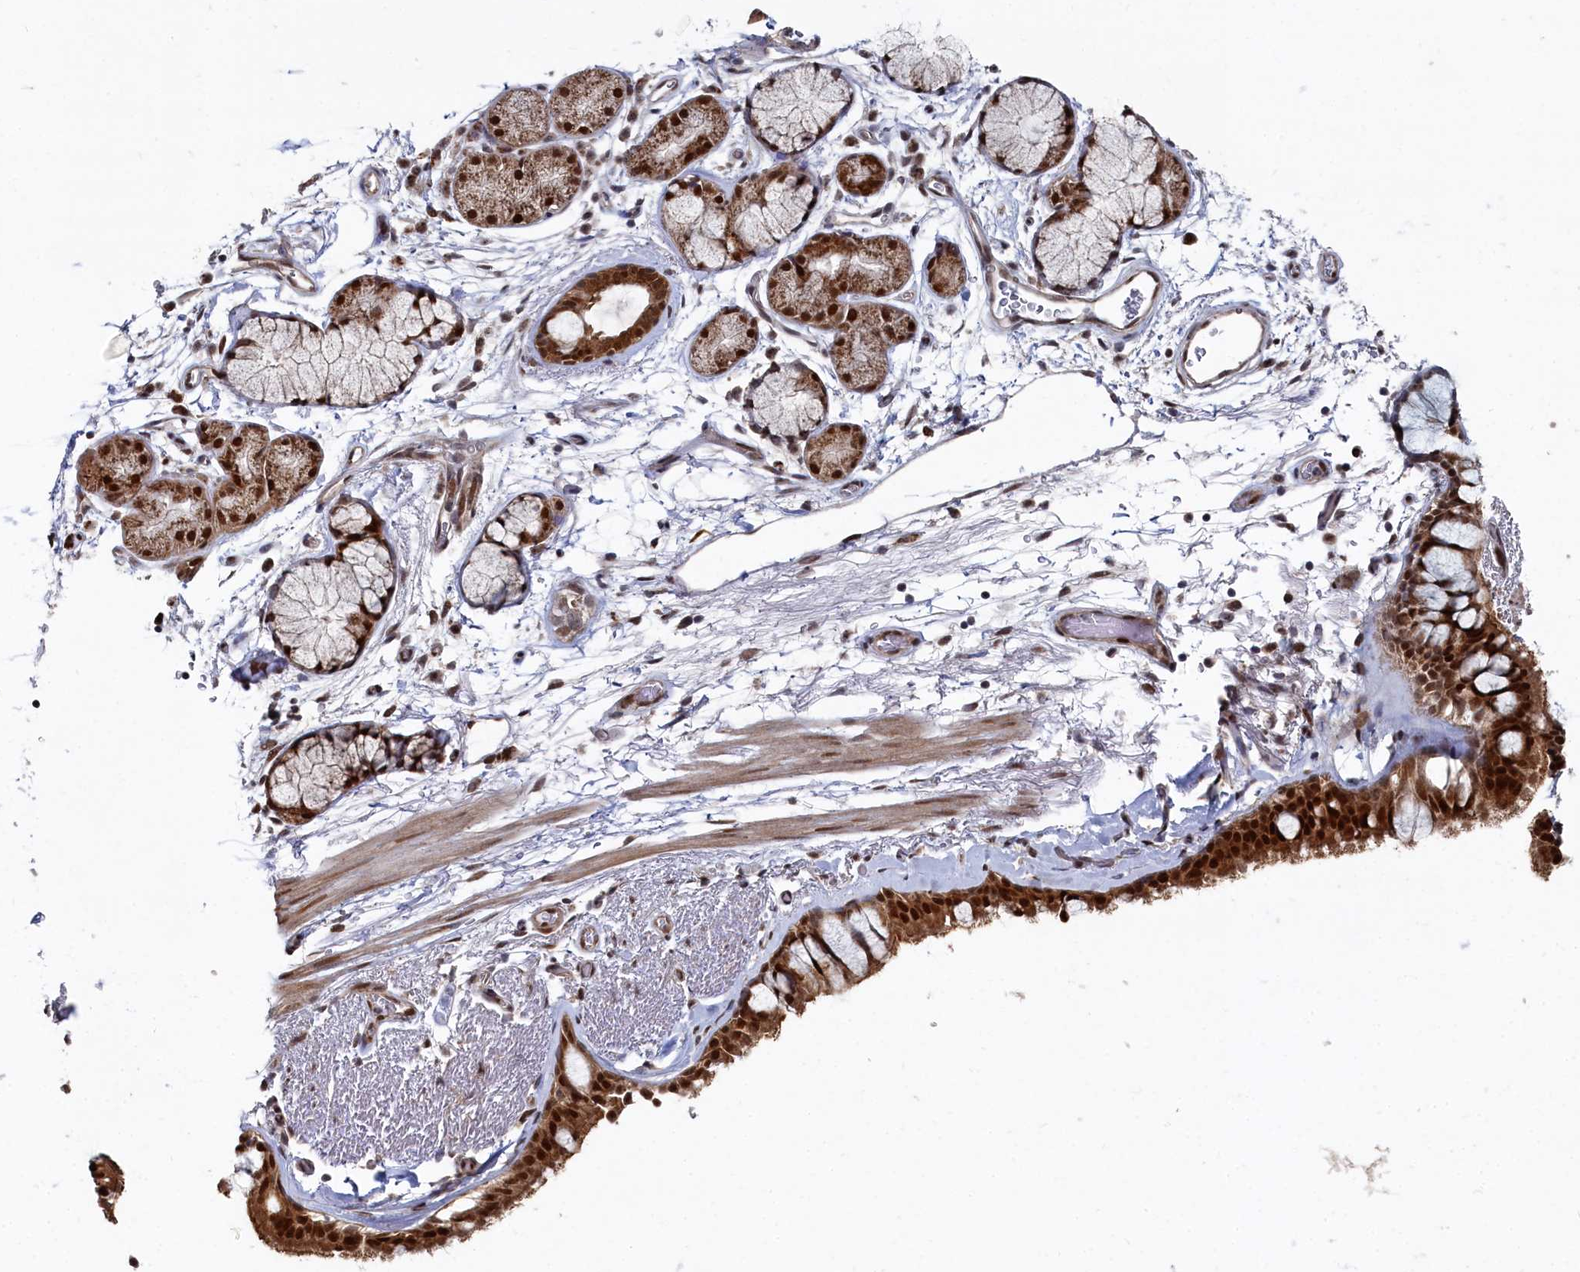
{"staining": {"intensity": "strong", "quantity": ">75%", "location": "cytoplasmic/membranous,nuclear"}, "tissue": "bronchus", "cell_type": "Respiratory epithelial cells", "image_type": "normal", "snomed": [{"axis": "morphology", "description": "Normal tissue, NOS"}, {"axis": "topography", "description": "Bronchus"}], "caption": "Bronchus was stained to show a protein in brown. There is high levels of strong cytoplasmic/membranous,nuclear expression in about >75% of respiratory epithelial cells. Using DAB (brown) and hematoxylin (blue) stains, captured at high magnification using brightfield microscopy.", "gene": "BUB3", "patient": {"sex": "male", "age": 65}}